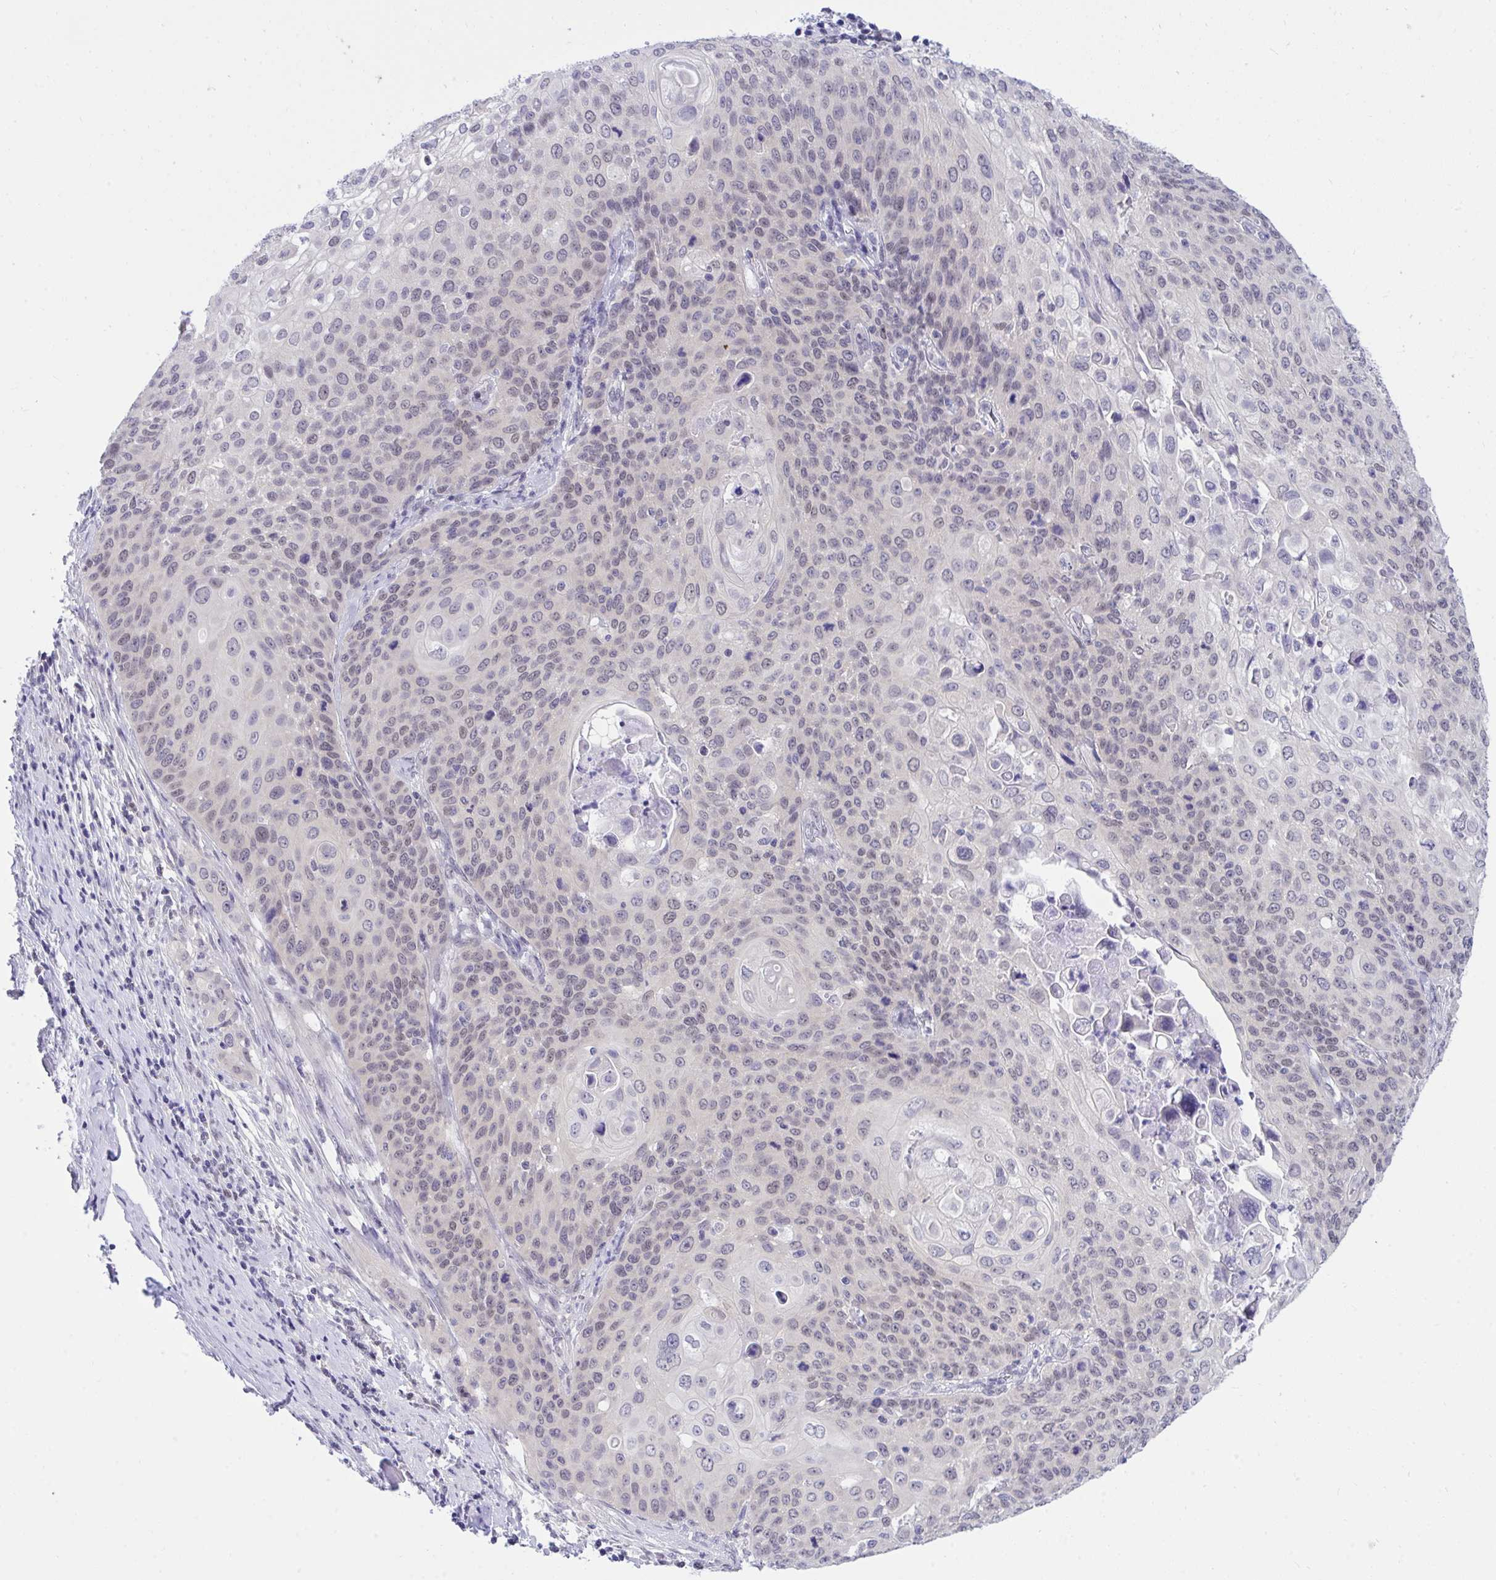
{"staining": {"intensity": "weak", "quantity": "<25%", "location": "nuclear"}, "tissue": "cervical cancer", "cell_type": "Tumor cells", "image_type": "cancer", "snomed": [{"axis": "morphology", "description": "Squamous cell carcinoma, NOS"}, {"axis": "topography", "description": "Cervix"}], "caption": "IHC micrograph of cervical cancer stained for a protein (brown), which demonstrates no expression in tumor cells.", "gene": "THOP1", "patient": {"sex": "female", "age": 65}}